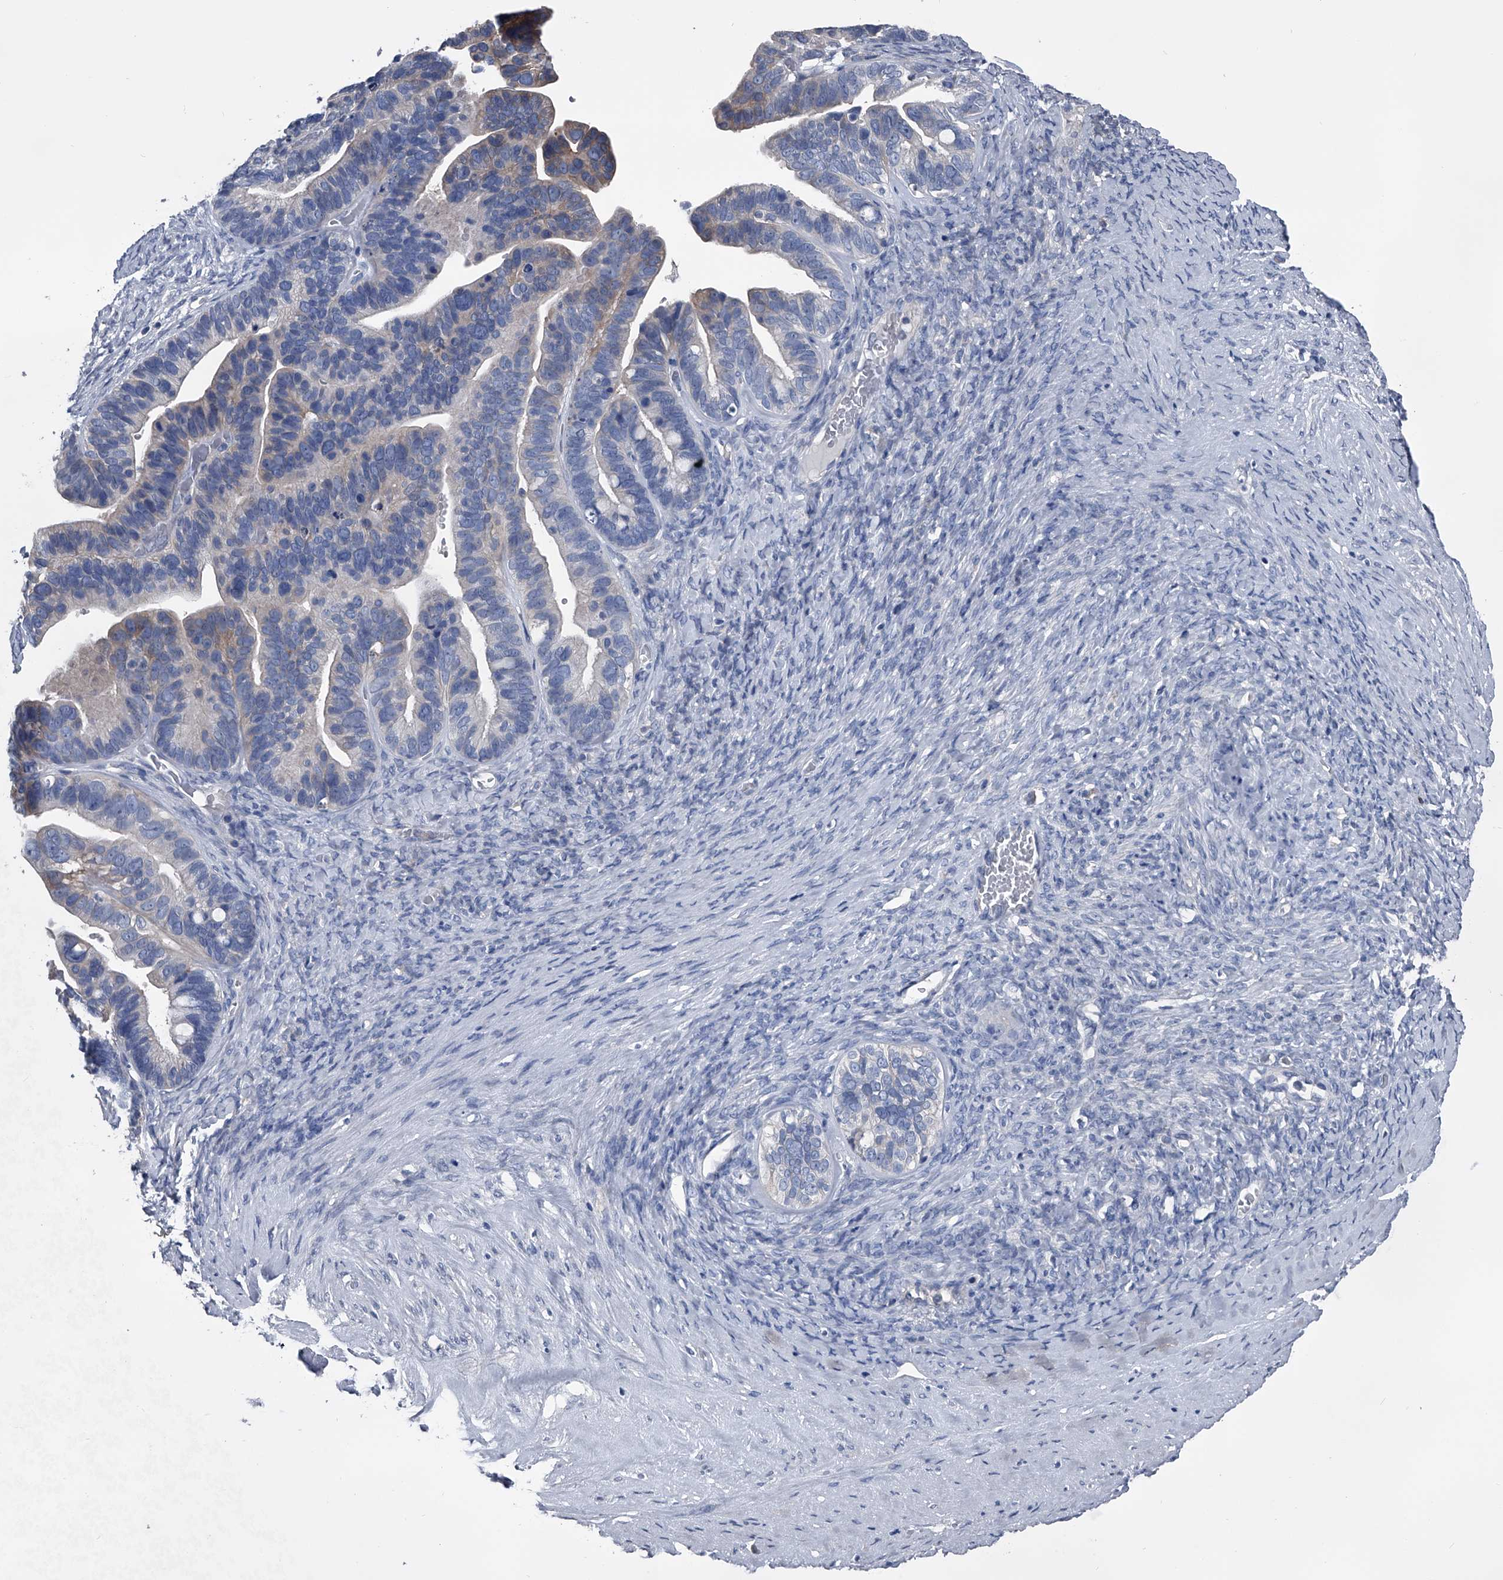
{"staining": {"intensity": "weak", "quantity": "<25%", "location": "cytoplasmic/membranous"}, "tissue": "ovarian cancer", "cell_type": "Tumor cells", "image_type": "cancer", "snomed": [{"axis": "morphology", "description": "Cystadenocarcinoma, serous, NOS"}, {"axis": "topography", "description": "Ovary"}], "caption": "DAB immunohistochemical staining of ovarian serous cystadenocarcinoma demonstrates no significant expression in tumor cells.", "gene": "KIF13A", "patient": {"sex": "female", "age": 56}}